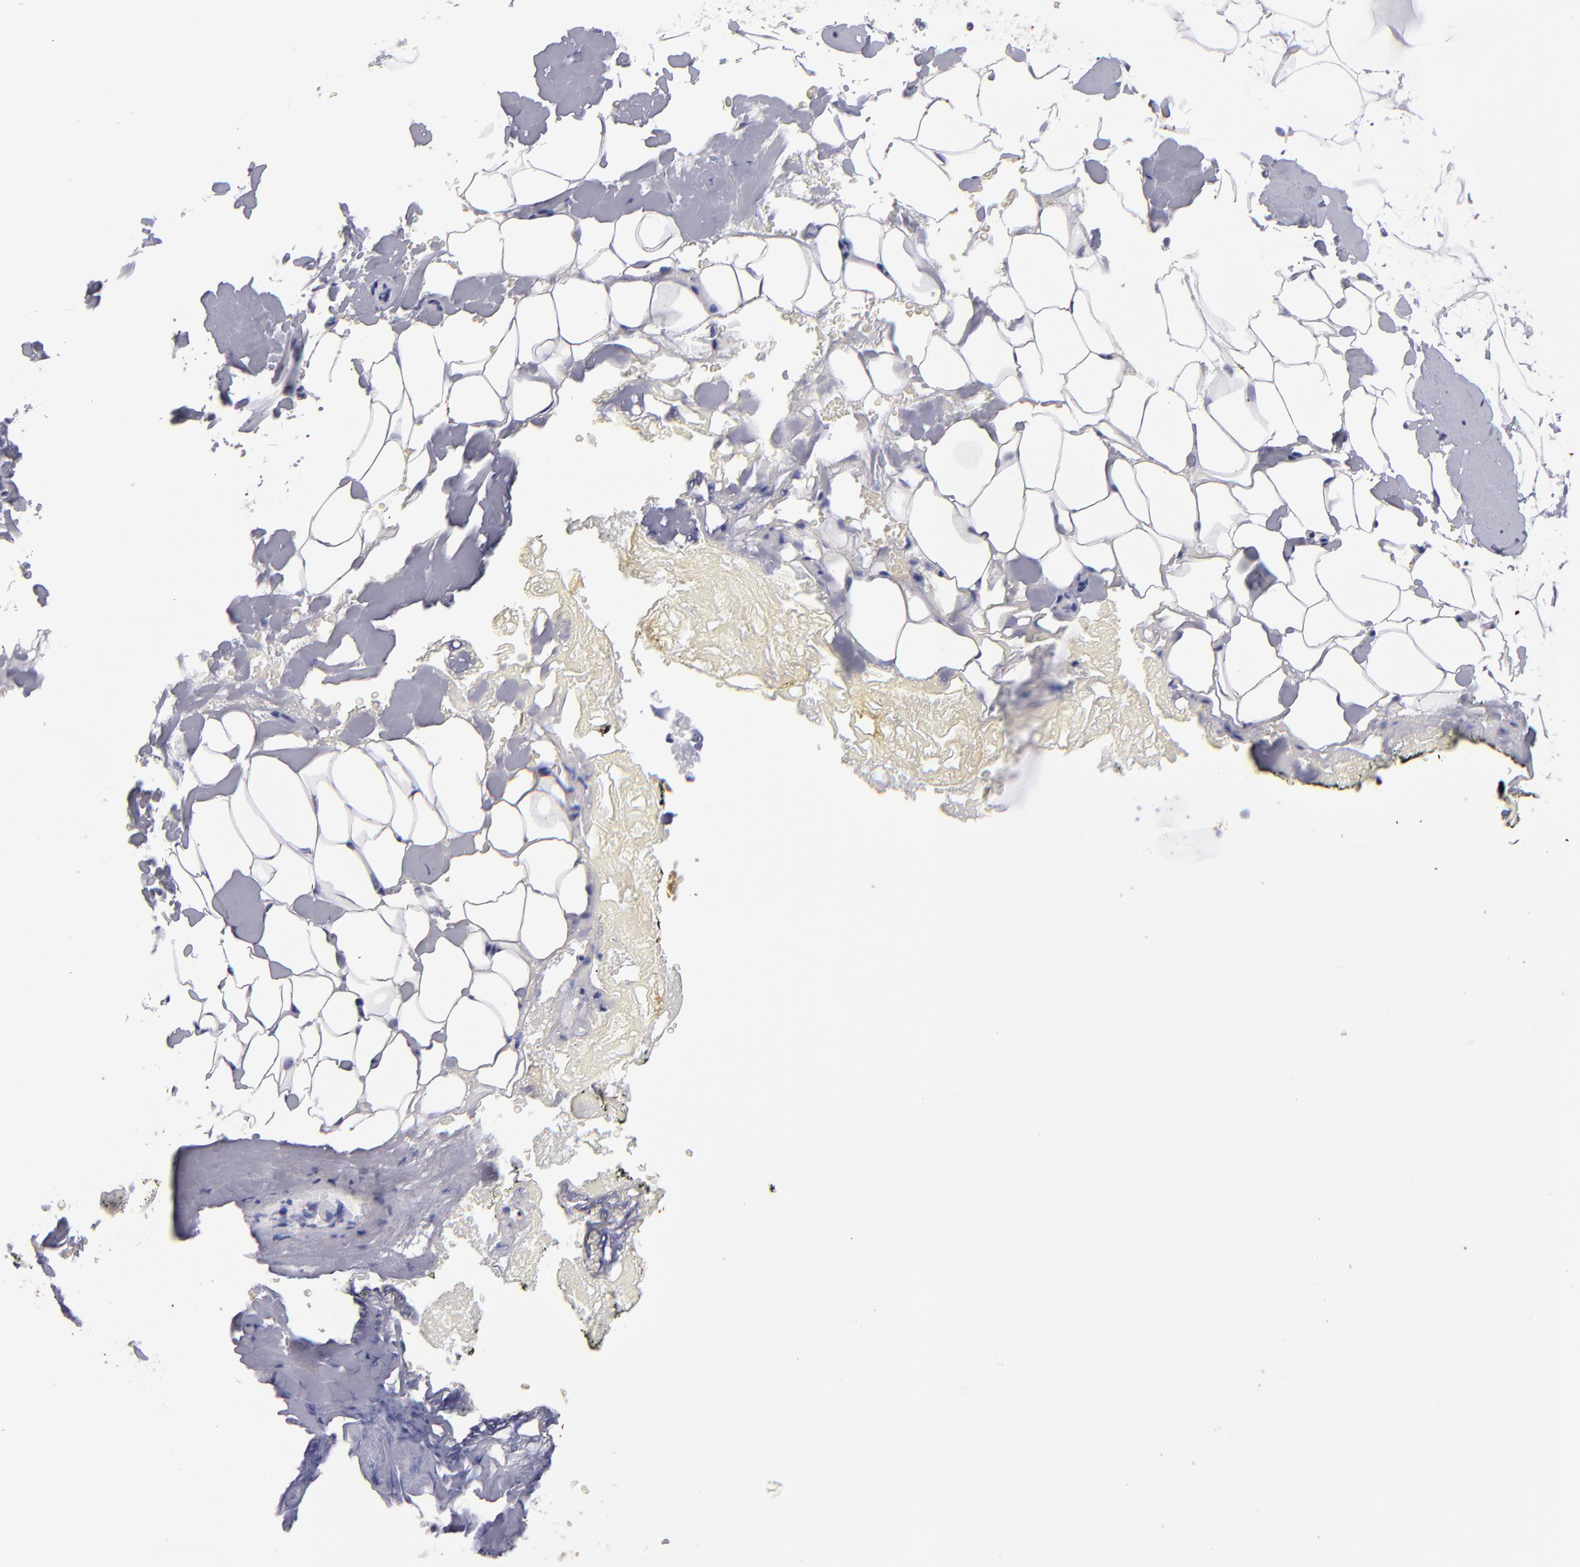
{"staining": {"intensity": "negative", "quantity": "none", "location": "none"}, "tissue": "breast", "cell_type": "Adipocytes", "image_type": "normal", "snomed": [{"axis": "morphology", "description": "Normal tissue, NOS"}, {"axis": "topography", "description": "Breast"}, {"axis": "topography", "description": "Soft tissue"}], "caption": "Protein analysis of unremarkable breast exhibits no significant positivity in adipocytes.", "gene": "MB", "patient": {"sex": "female", "age": 75}}